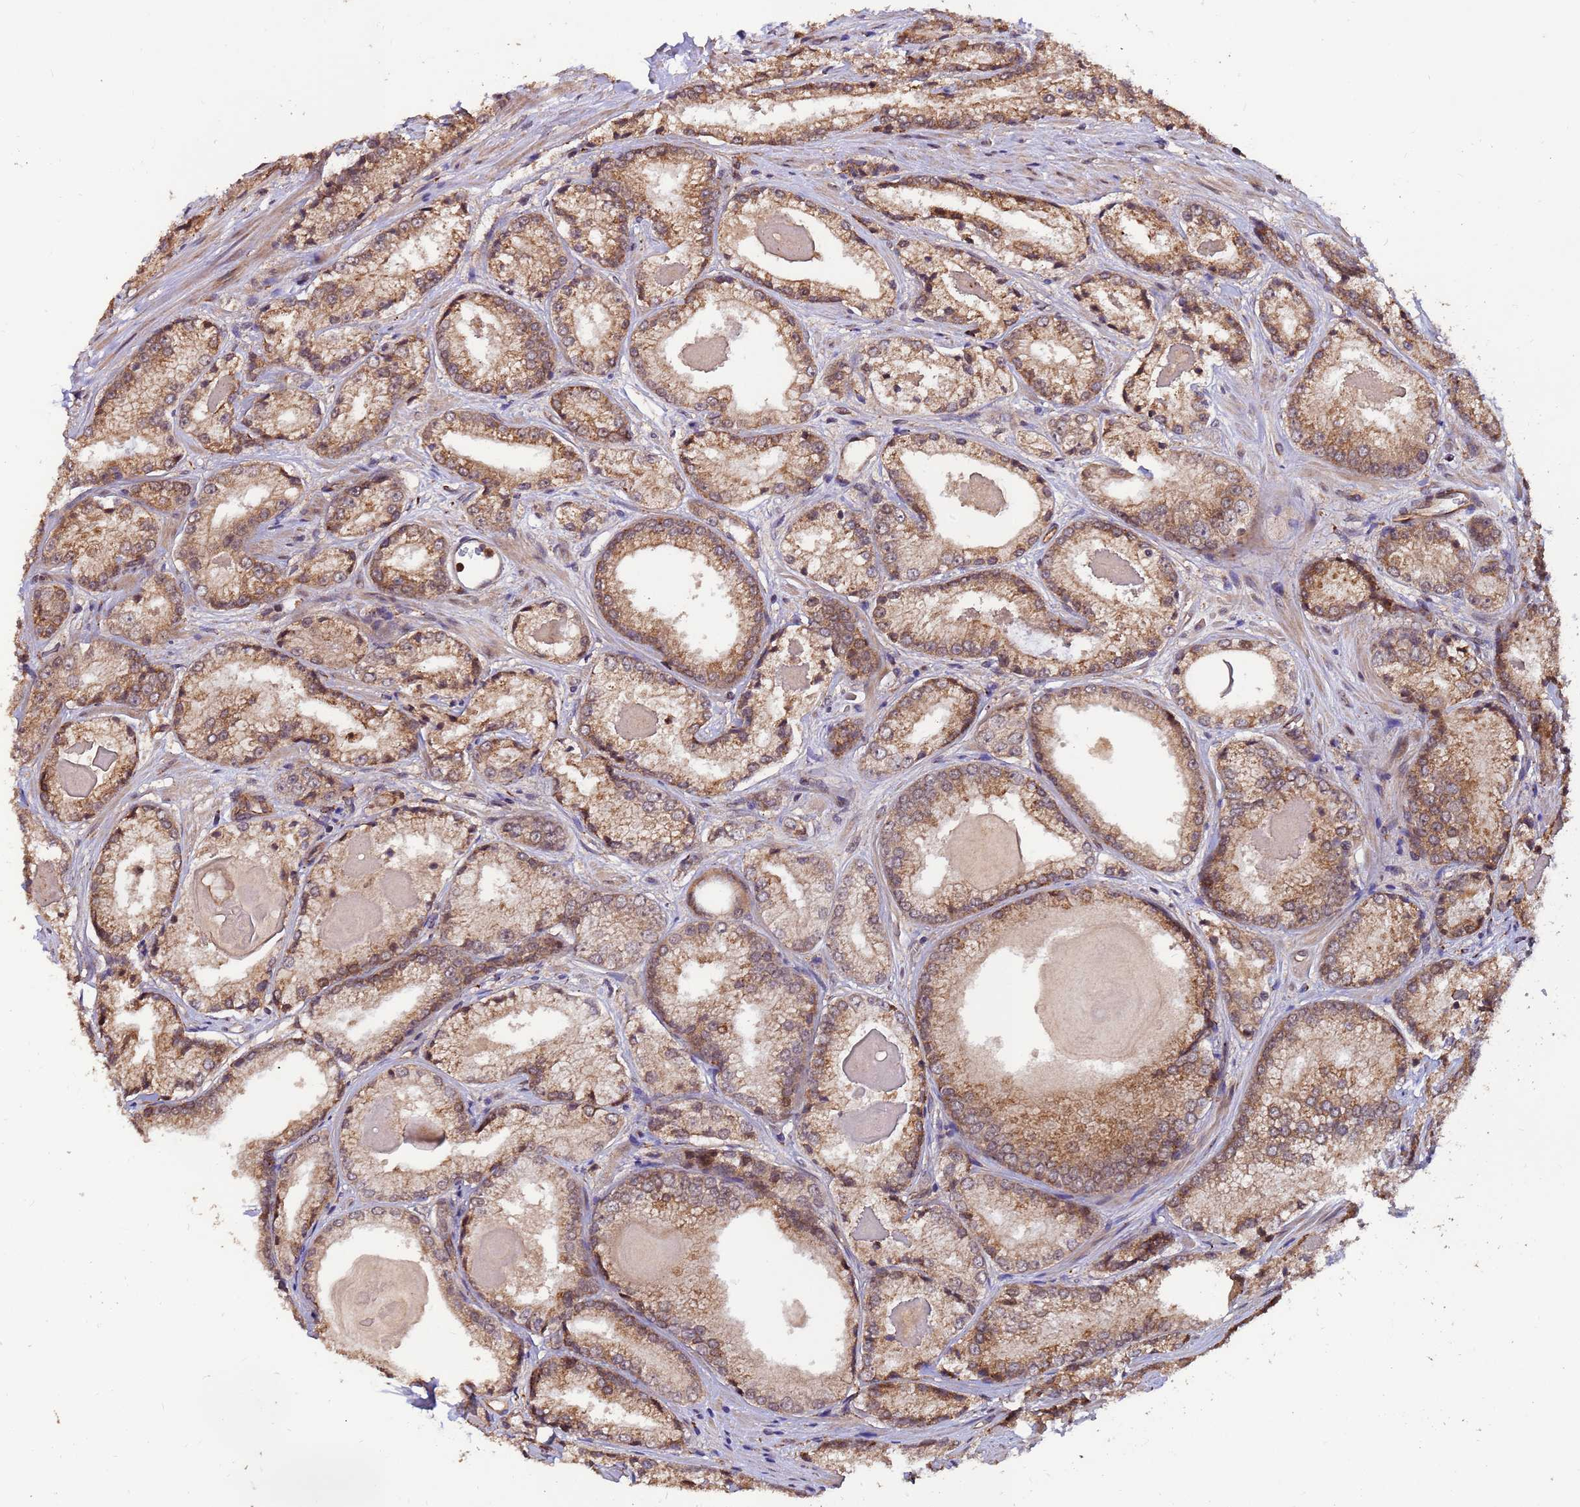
{"staining": {"intensity": "moderate", "quantity": ">75%", "location": "cytoplasmic/membranous"}, "tissue": "prostate cancer", "cell_type": "Tumor cells", "image_type": "cancer", "snomed": [{"axis": "morphology", "description": "Adenocarcinoma, Low grade"}, {"axis": "topography", "description": "Prostate"}], "caption": "A brown stain highlights moderate cytoplasmic/membranous expression of a protein in human prostate cancer tumor cells.", "gene": "ZNF619", "patient": {"sex": "male", "age": 68}}